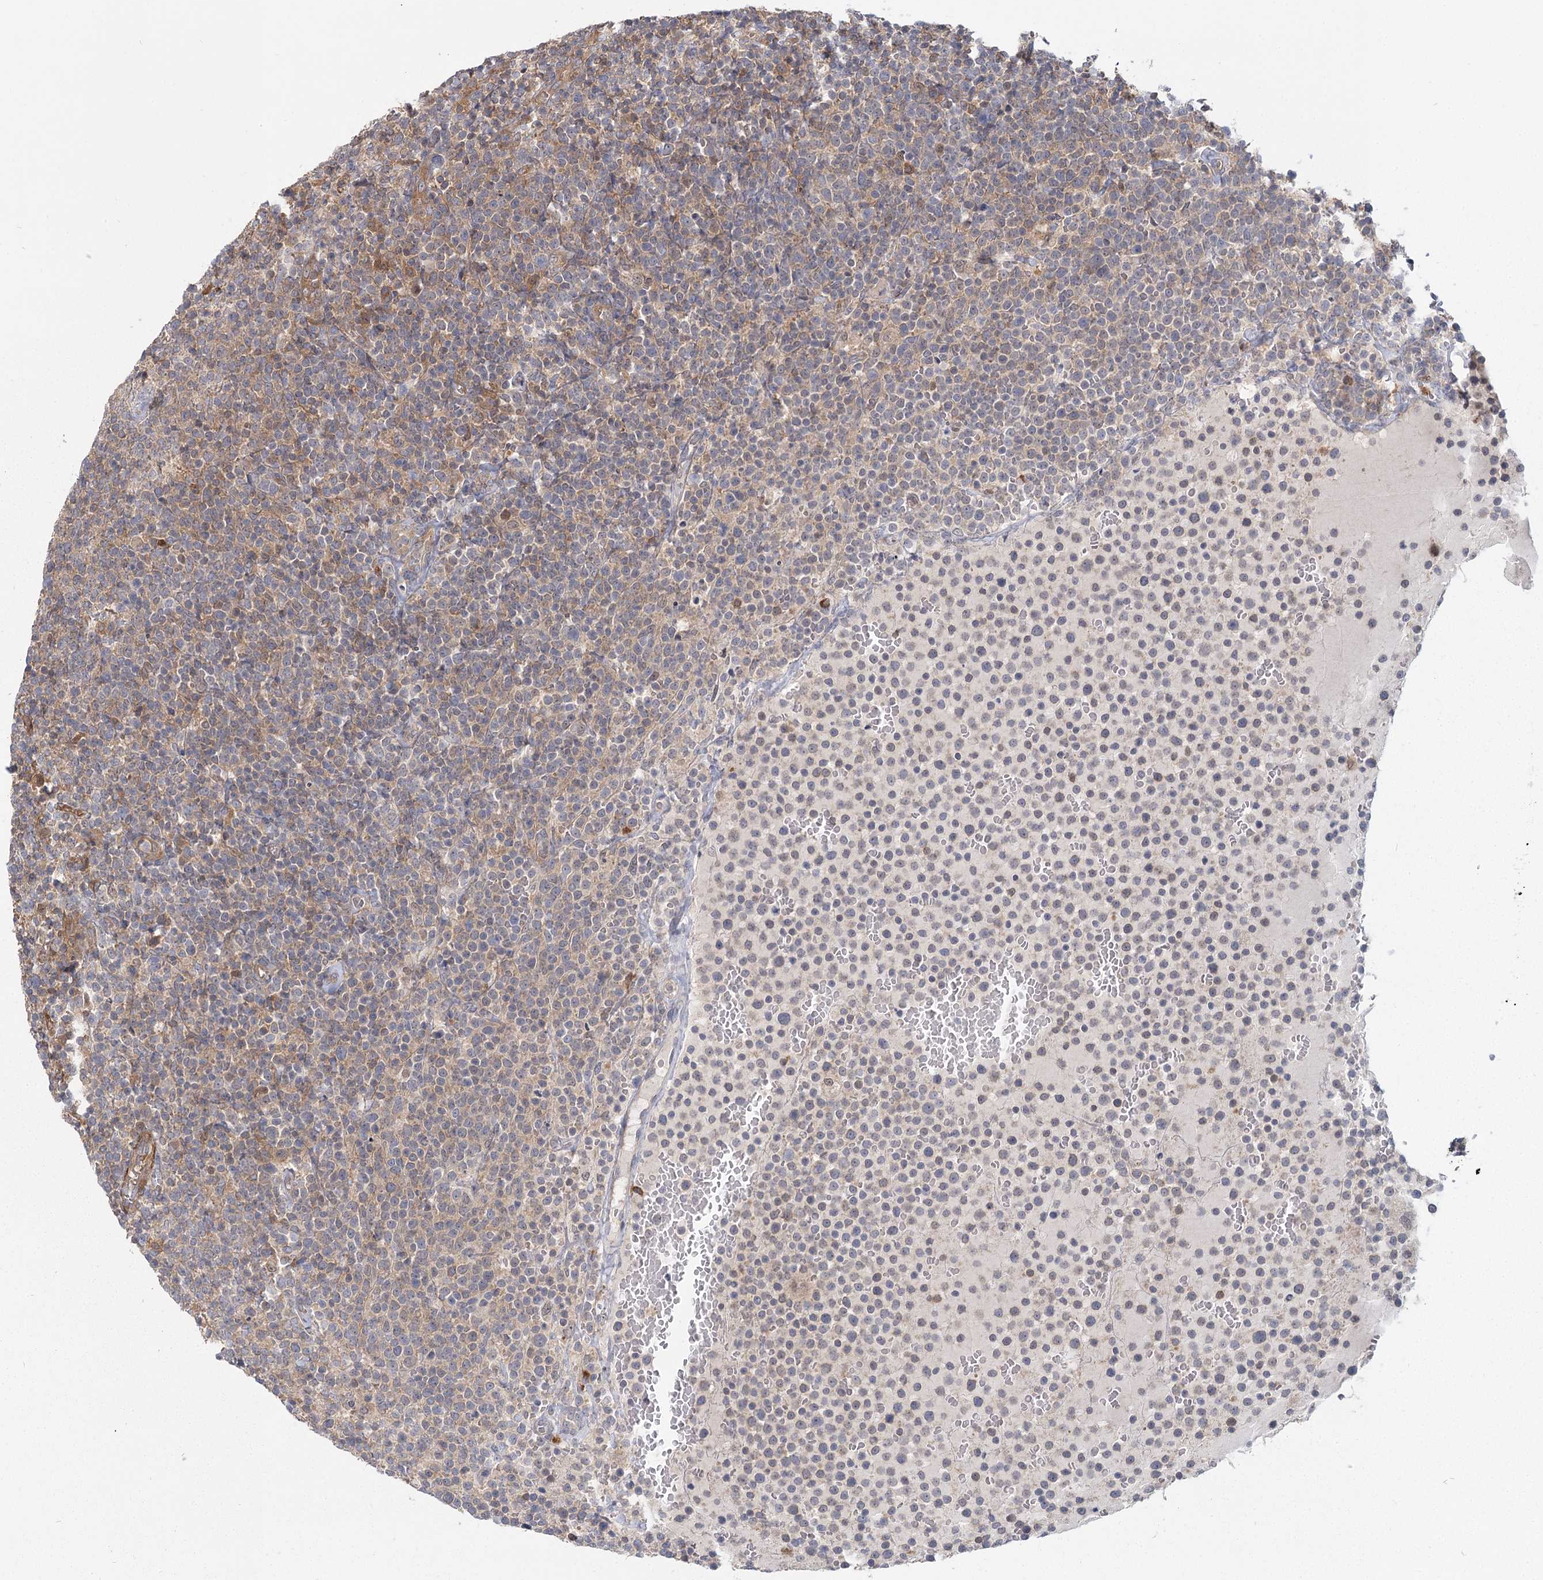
{"staining": {"intensity": "weak", "quantity": "25%-75%", "location": "cytoplasmic/membranous"}, "tissue": "lymphoma", "cell_type": "Tumor cells", "image_type": "cancer", "snomed": [{"axis": "morphology", "description": "Malignant lymphoma, non-Hodgkin's type, High grade"}, {"axis": "topography", "description": "Lymph node"}], "caption": "Lymphoma tissue demonstrates weak cytoplasmic/membranous expression in about 25%-75% of tumor cells, visualized by immunohistochemistry.", "gene": "USP11", "patient": {"sex": "male", "age": 61}}